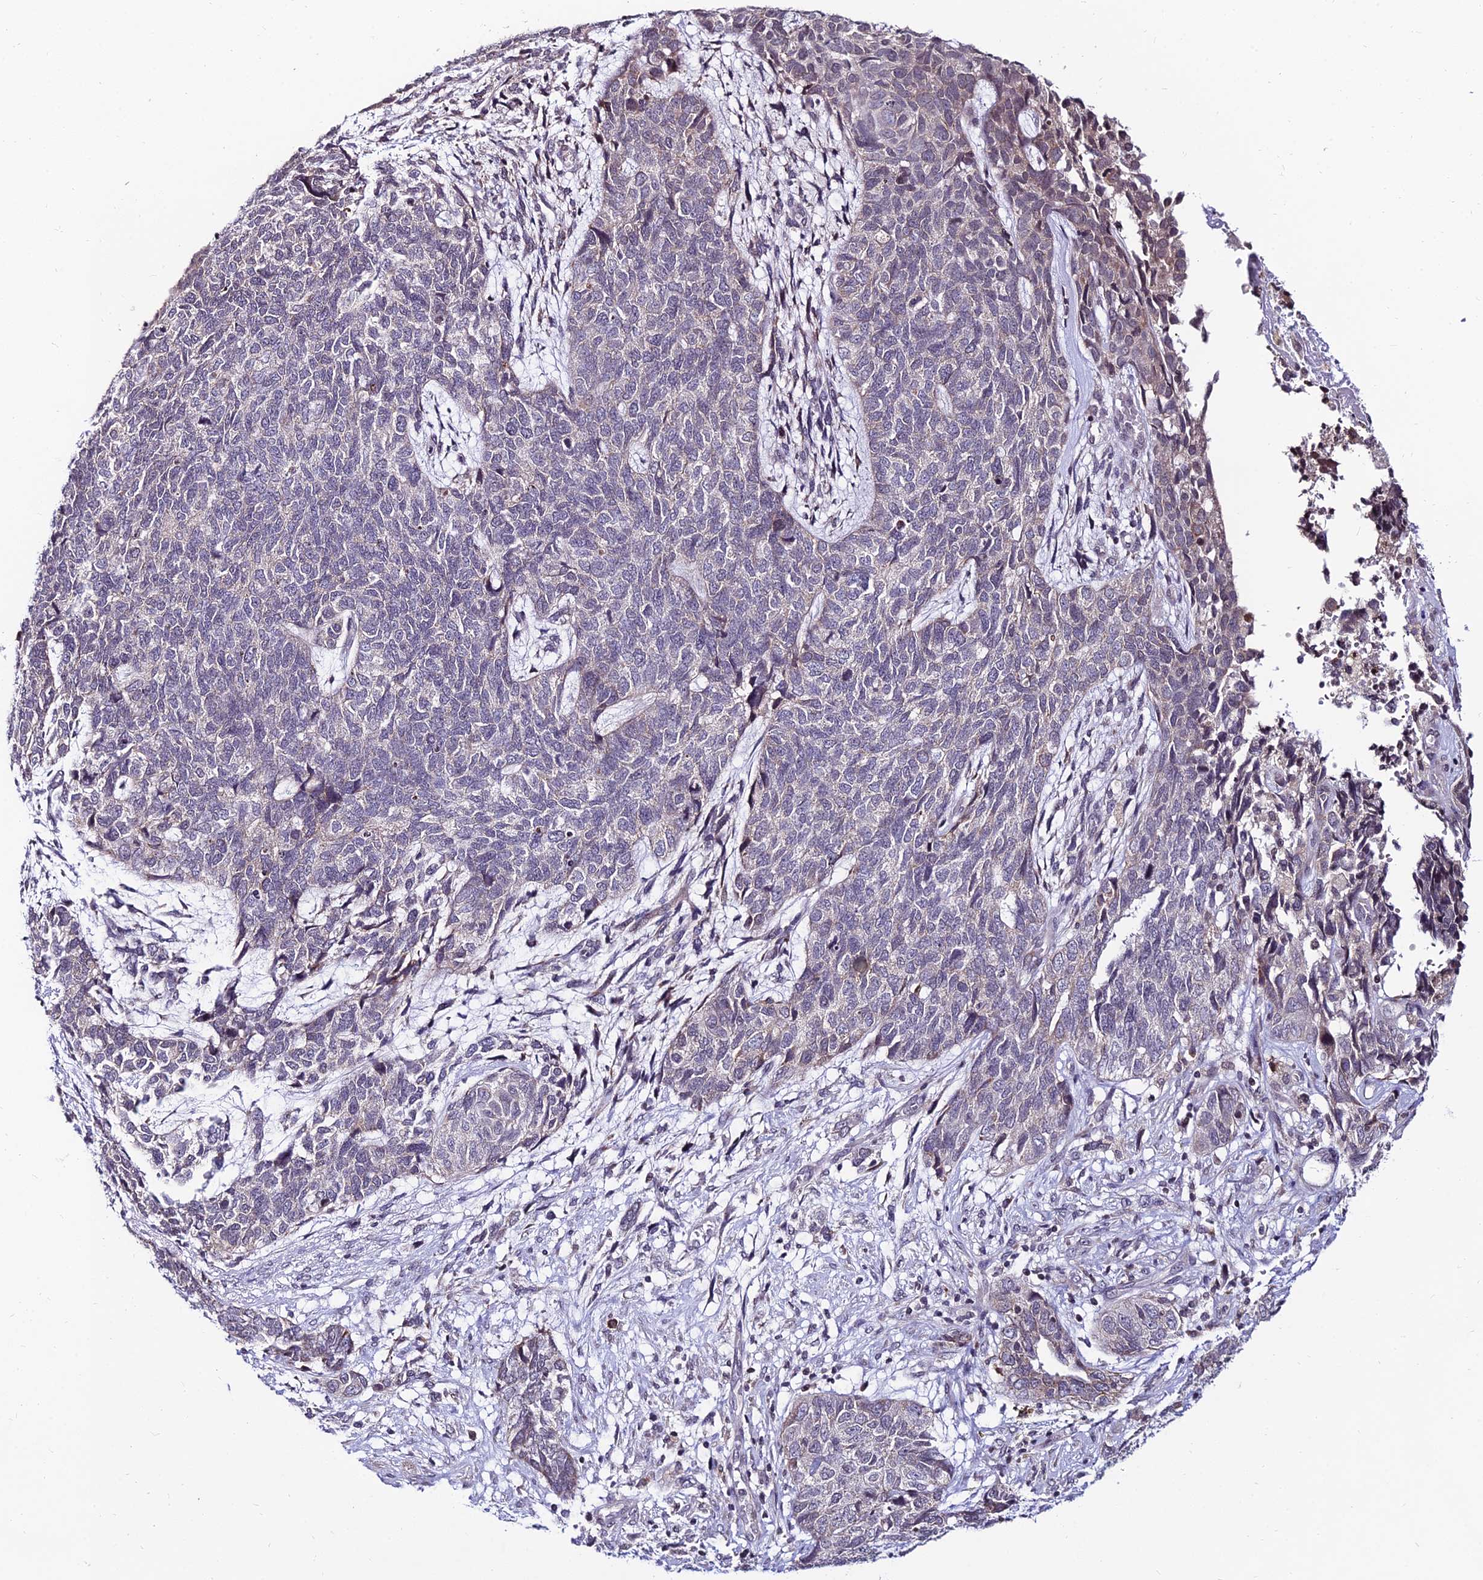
{"staining": {"intensity": "negative", "quantity": "none", "location": "none"}, "tissue": "cervical cancer", "cell_type": "Tumor cells", "image_type": "cancer", "snomed": [{"axis": "morphology", "description": "Squamous cell carcinoma, NOS"}, {"axis": "topography", "description": "Cervix"}], "caption": "The micrograph shows no significant staining in tumor cells of cervical cancer (squamous cell carcinoma). (Stains: DAB (3,3'-diaminobenzidine) immunohistochemistry (IHC) with hematoxylin counter stain, Microscopy: brightfield microscopy at high magnification).", "gene": "CDNF", "patient": {"sex": "female", "age": 63}}